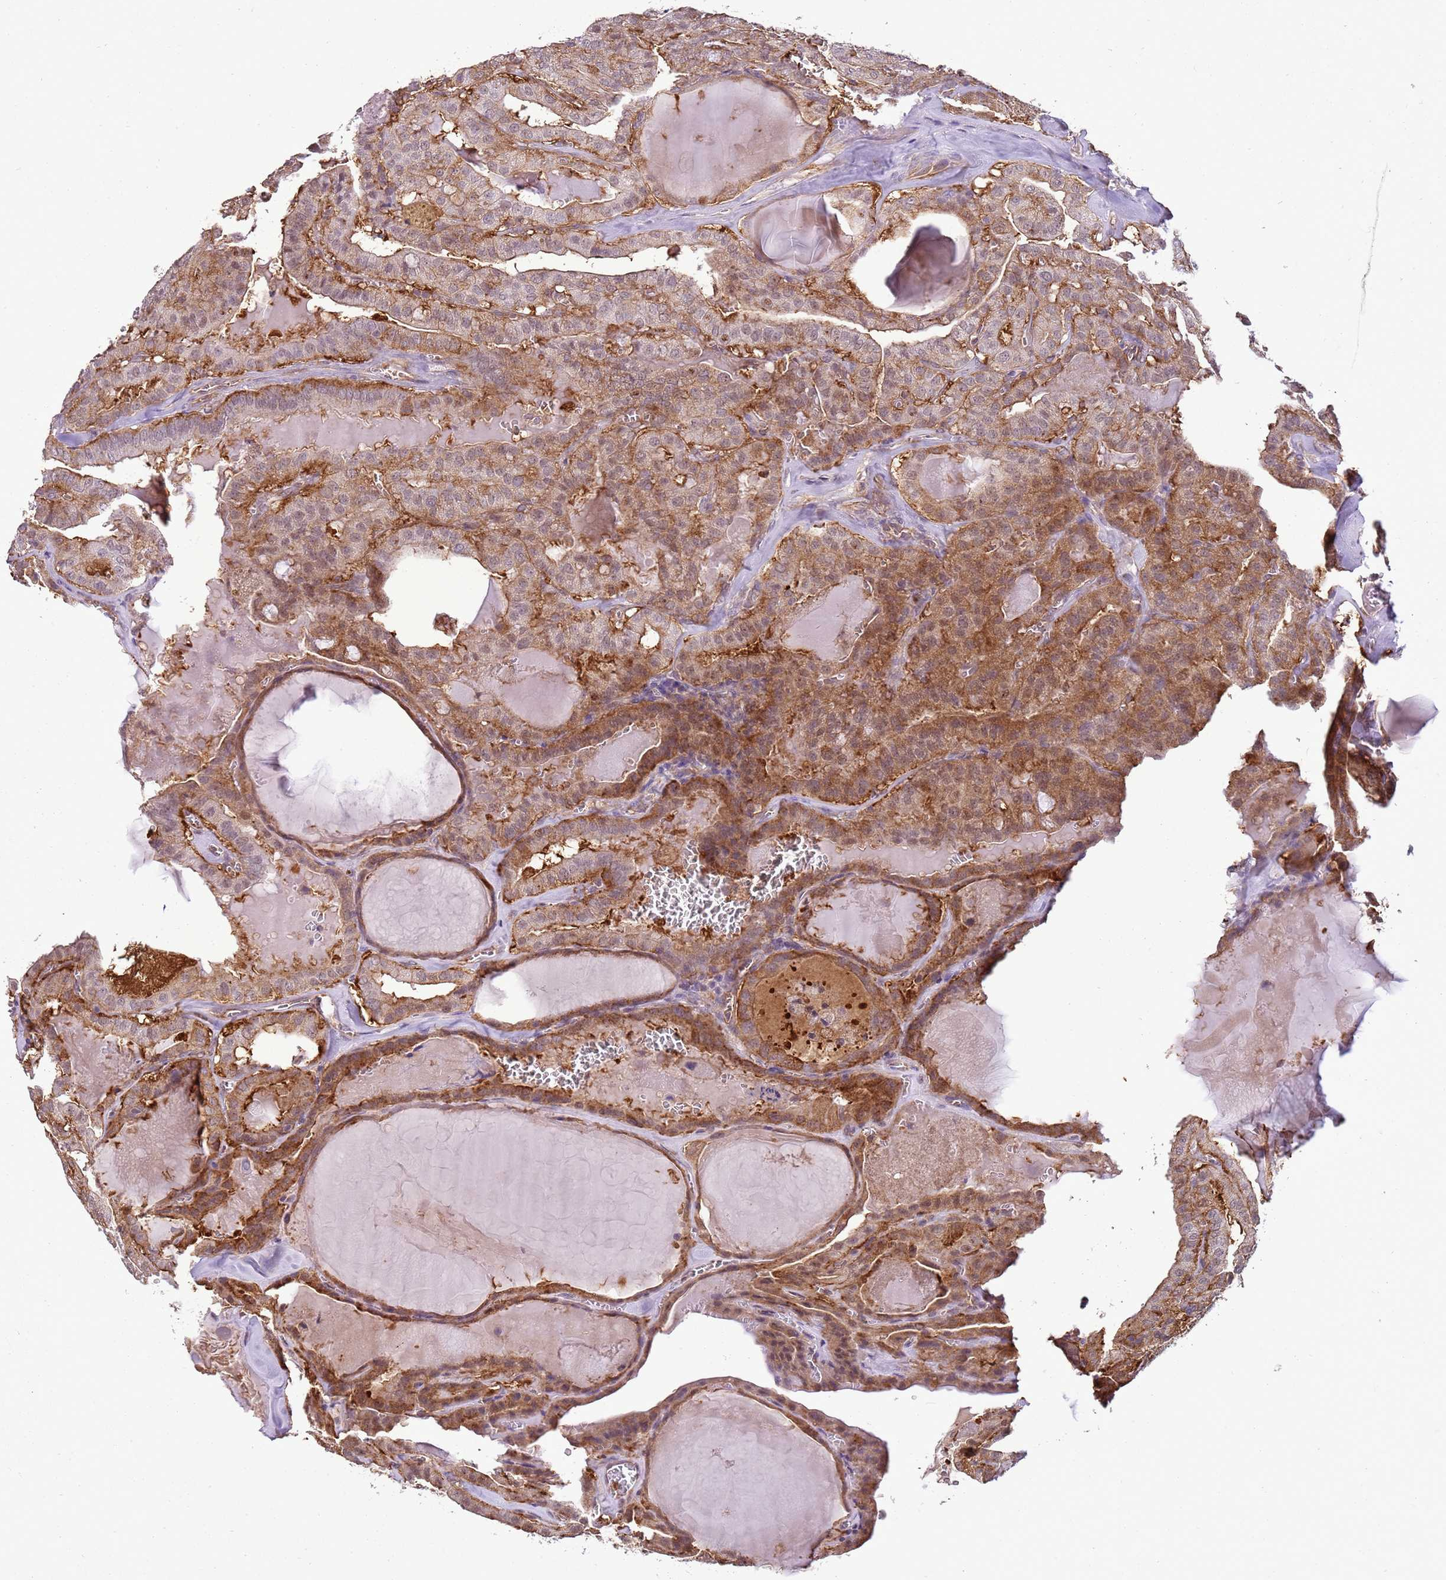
{"staining": {"intensity": "moderate", "quantity": ">75%", "location": "cytoplasmic/membranous"}, "tissue": "thyroid cancer", "cell_type": "Tumor cells", "image_type": "cancer", "snomed": [{"axis": "morphology", "description": "Papillary adenocarcinoma, NOS"}, {"axis": "topography", "description": "Thyroid gland"}], "caption": "Immunohistochemical staining of thyroid cancer exhibits medium levels of moderate cytoplasmic/membranous protein staining in about >75% of tumor cells.", "gene": "GABRE", "patient": {"sex": "male", "age": 52}}